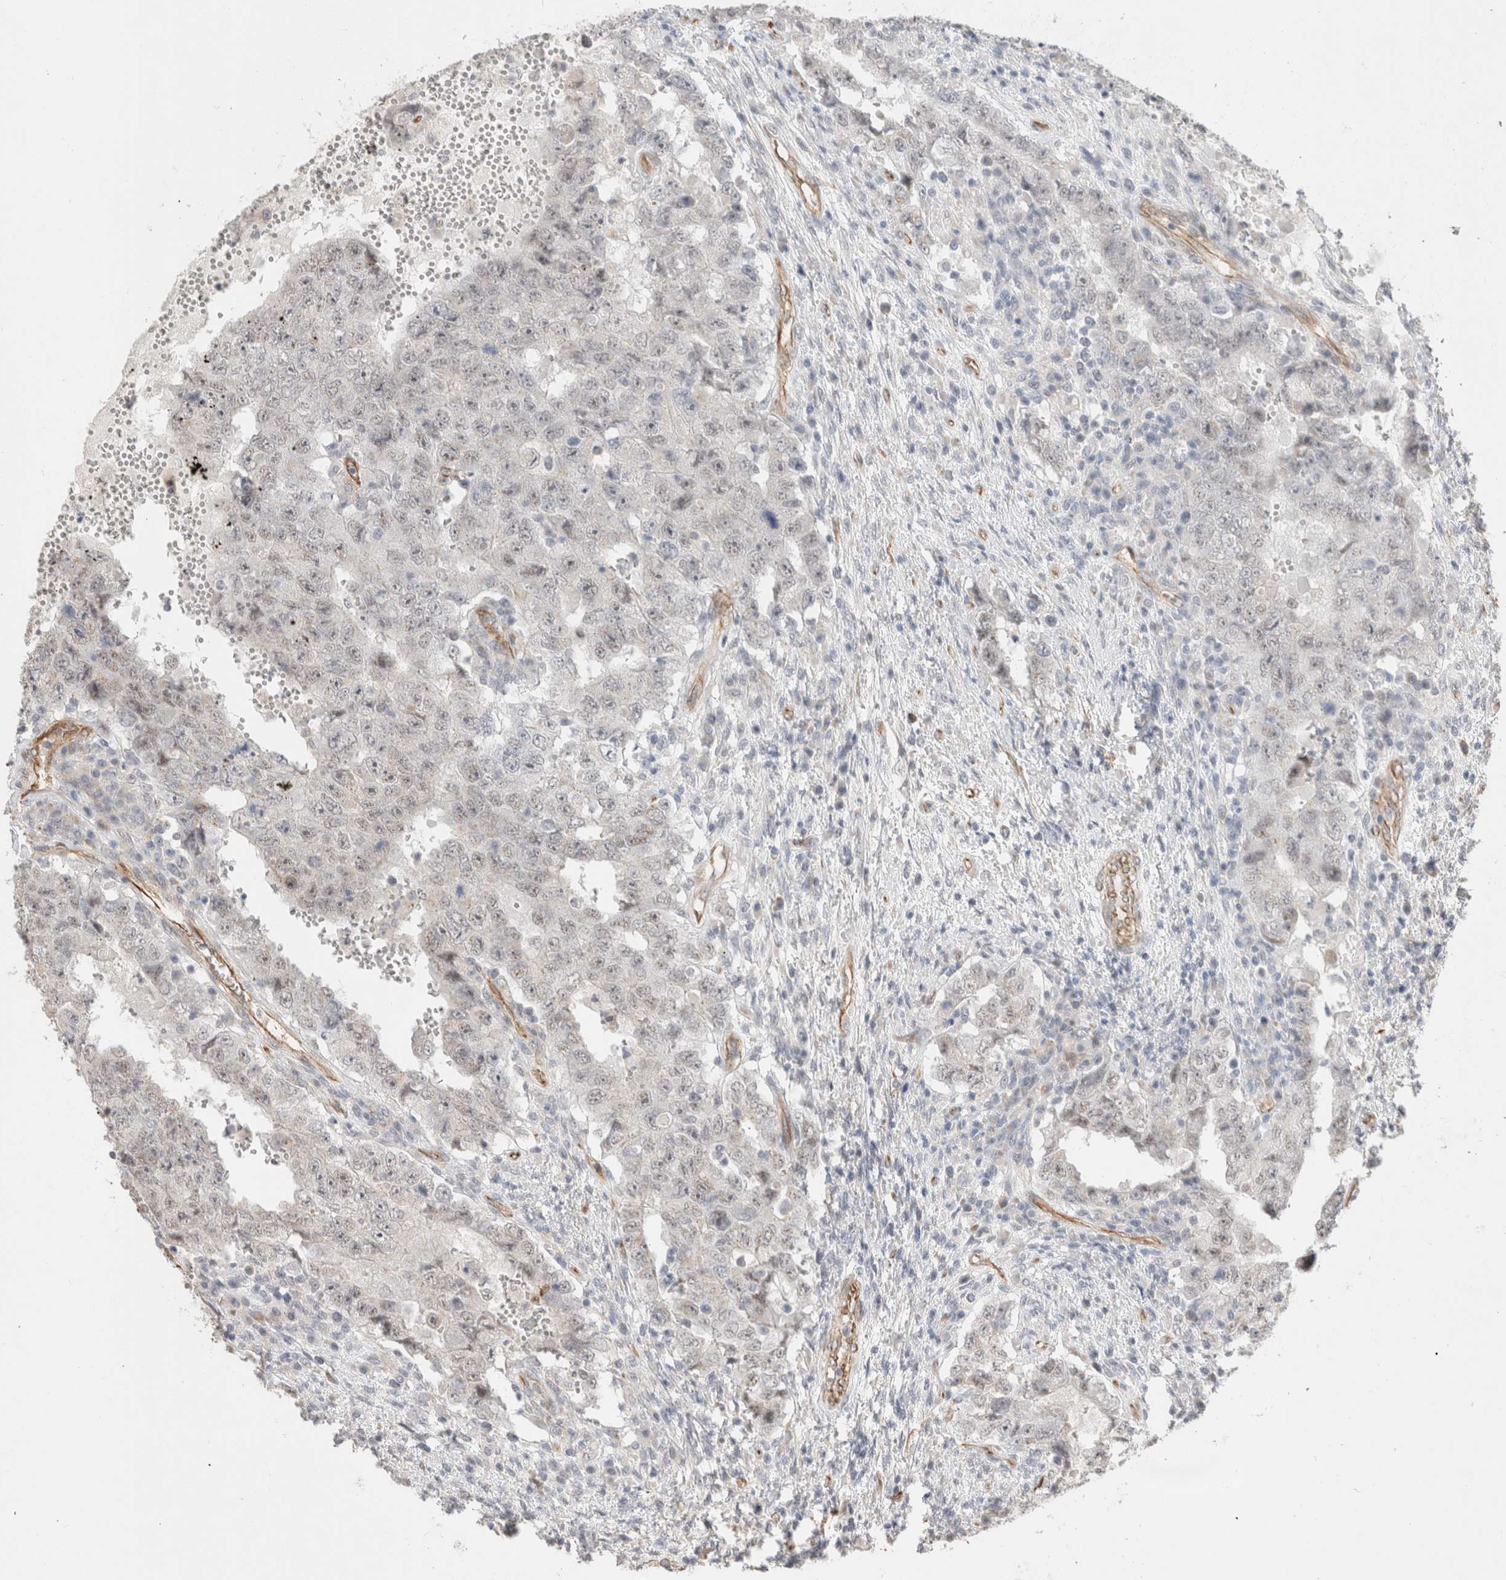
{"staining": {"intensity": "weak", "quantity": "<25%", "location": "nuclear"}, "tissue": "testis cancer", "cell_type": "Tumor cells", "image_type": "cancer", "snomed": [{"axis": "morphology", "description": "Carcinoma, Embryonal, NOS"}, {"axis": "topography", "description": "Testis"}], "caption": "Testis embryonal carcinoma stained for a protein using immunohistochemistry exhibits no staining tumor cells.", "gene": "CAAP1", "patient": {"sex": "male", "age": 26}}